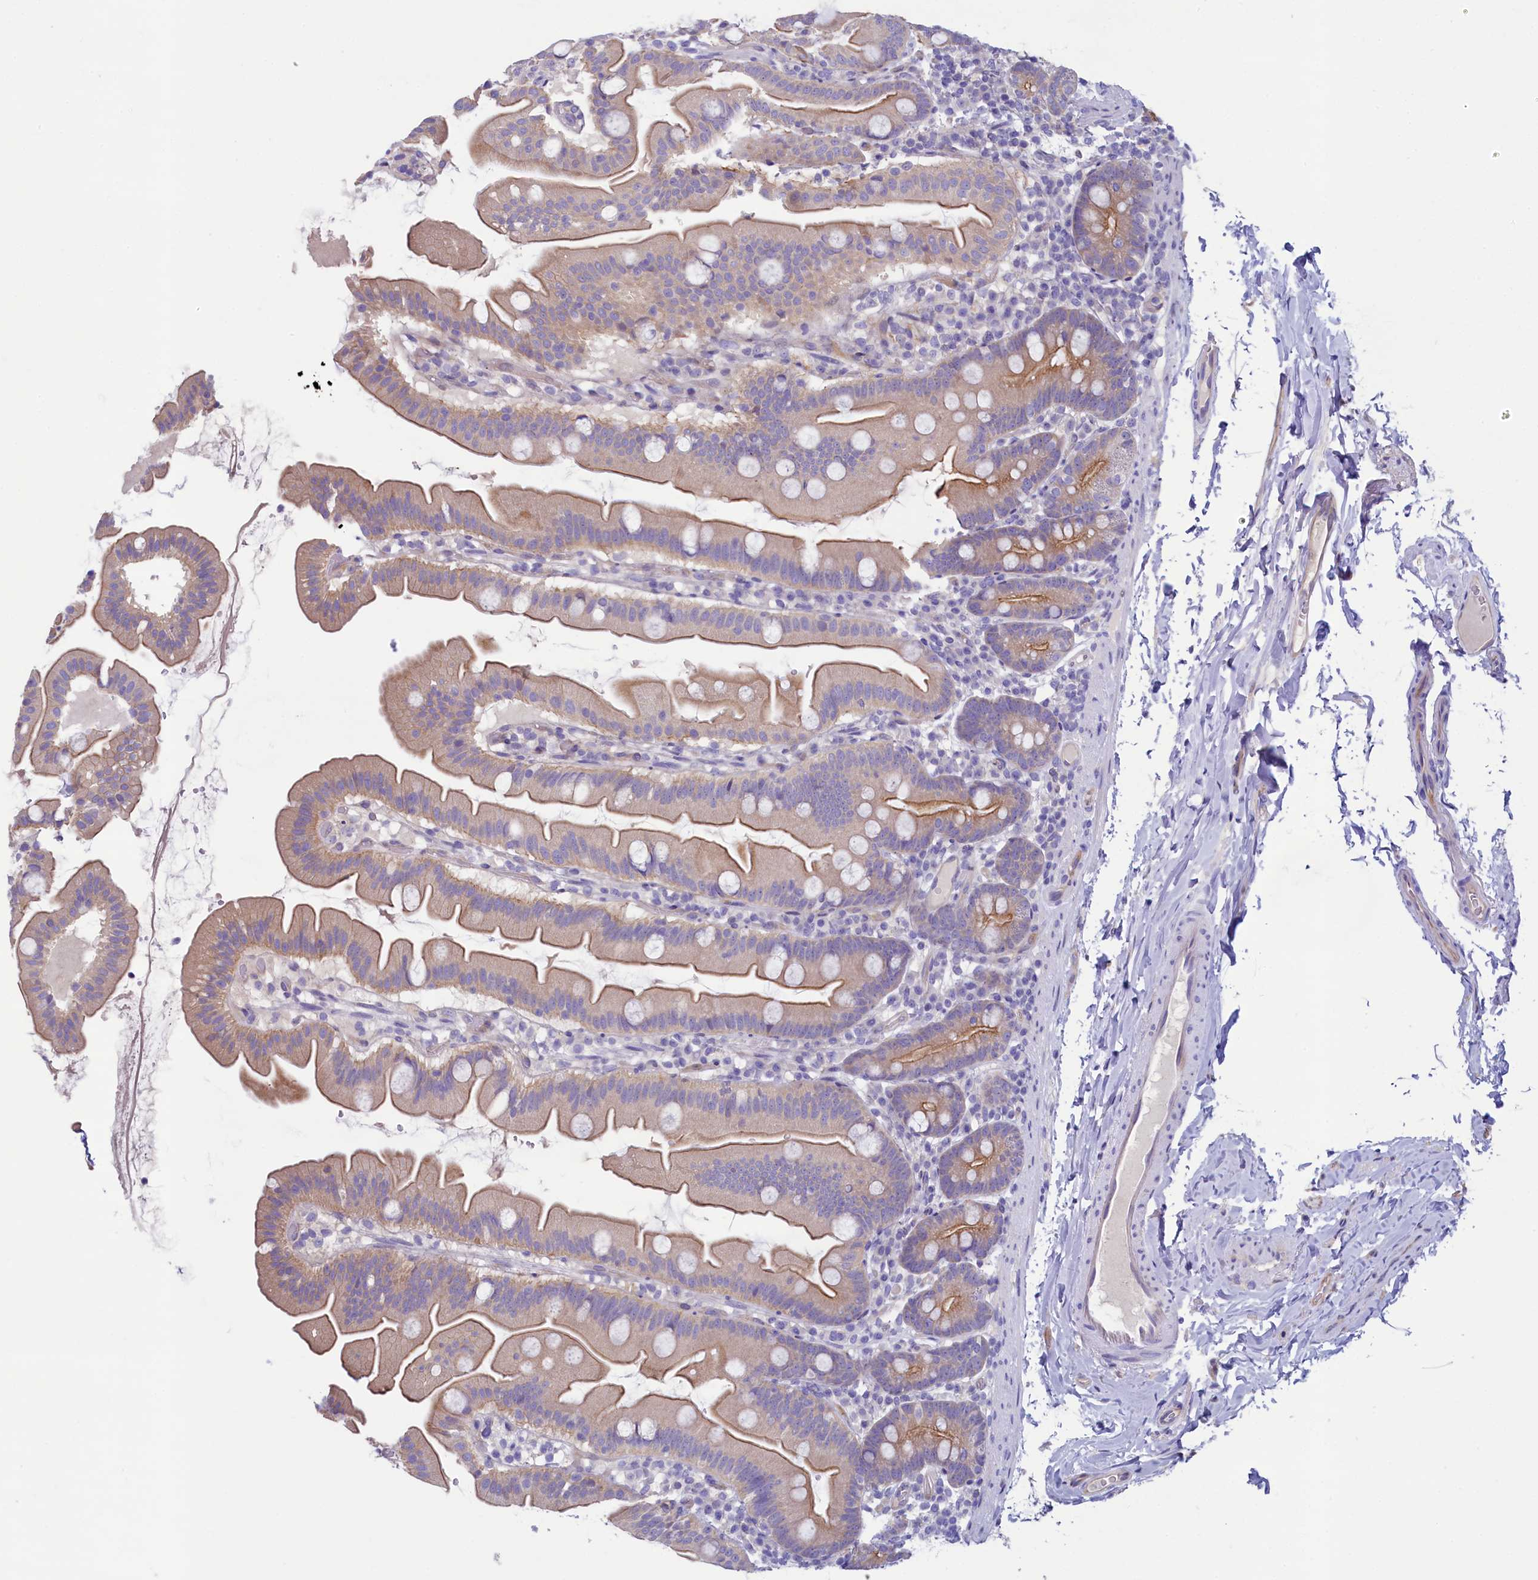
{"staining": {"intensity": "moderate", "quantity": ">75%", "location": "cytoplasmic/membranous"}, "tissue": "small intestine", "cell_type": "Glandular cells", "image_type": "normal", "snomed": [{"axis": "morphology", "description": "Normal tissue, NOS"}, {"axis": "topography", "description": "Small intestine"}], "caption": "Moderate cytoplasmic/membranous expression is identified in approximately >75% of glandular cells in normal small intestine. (DAB = brown stain, brightfield microscopy at high magnification).", "gene": "KRBOX5", "patient": {"sex": "female", "age": 68}}